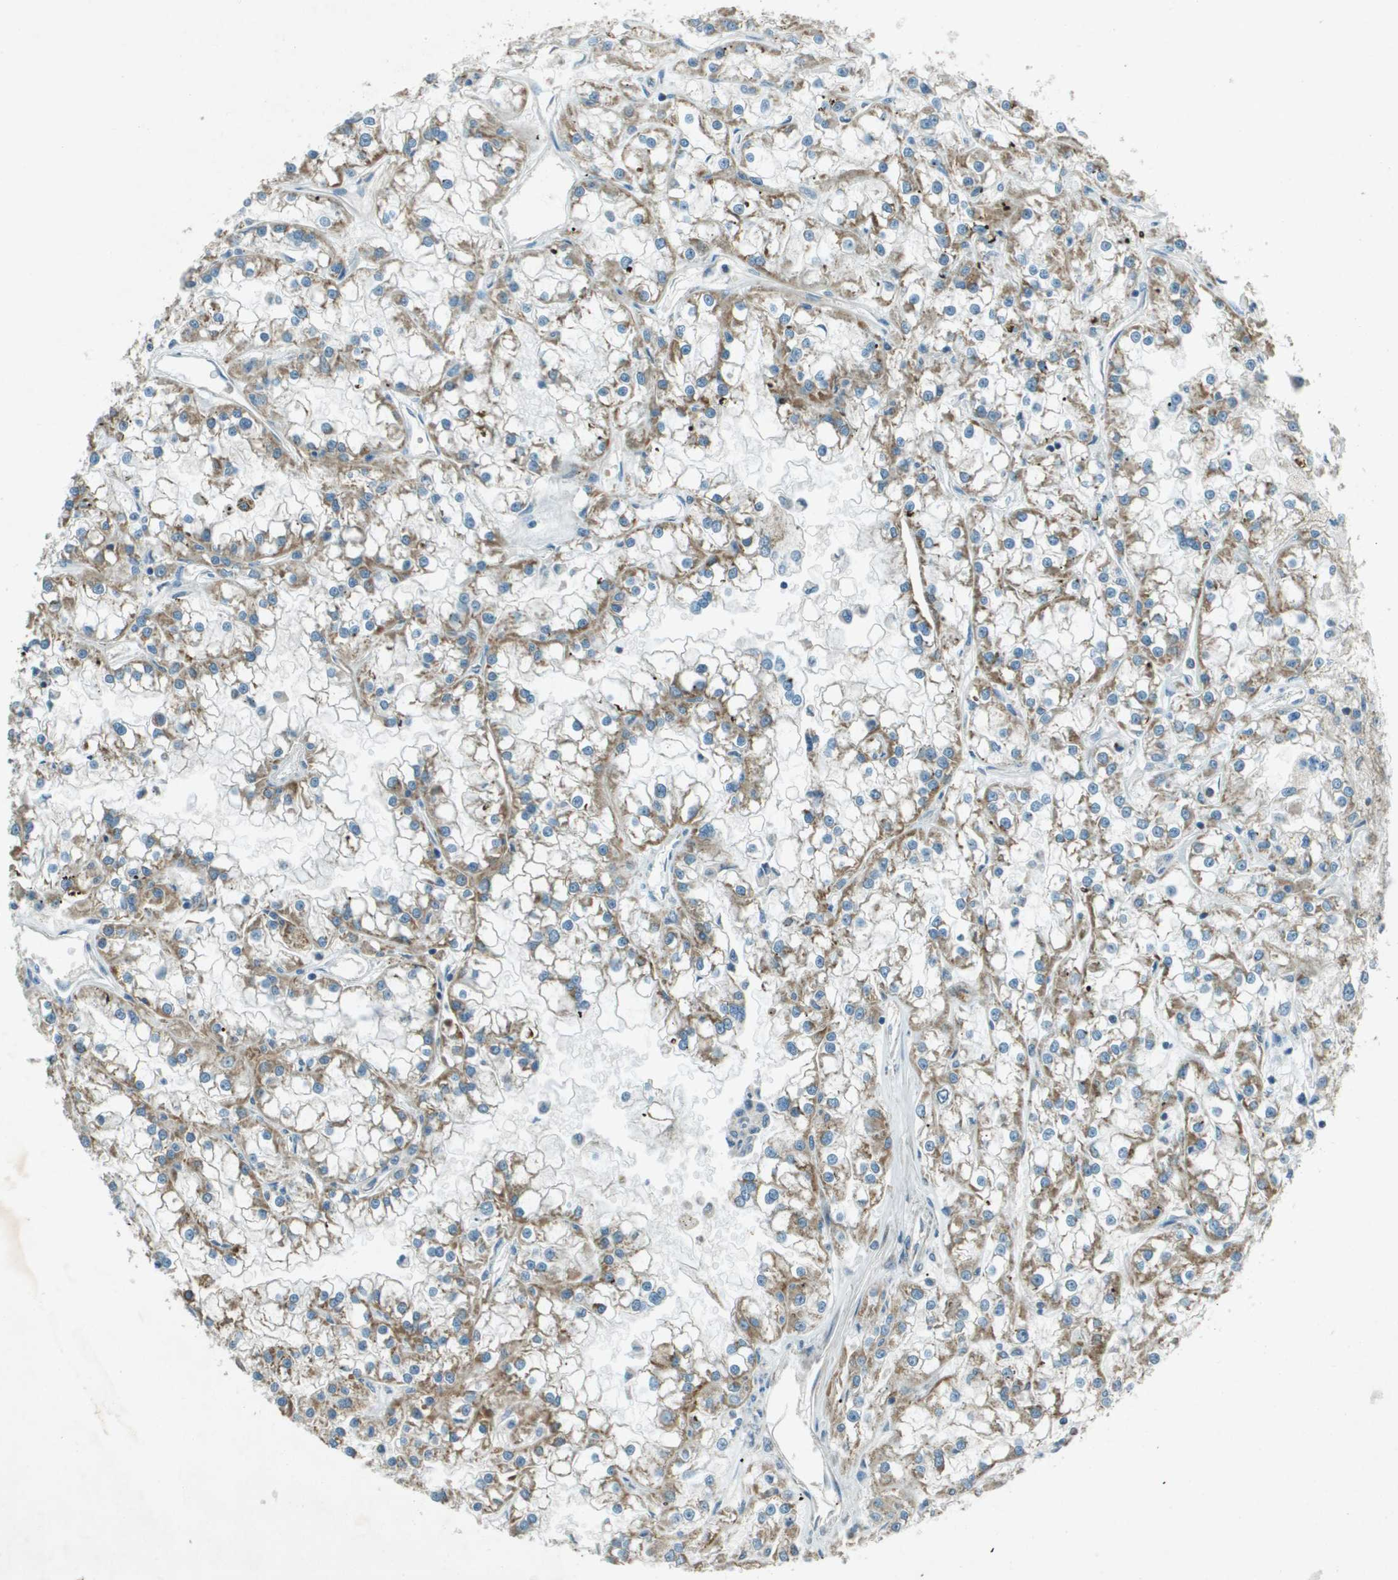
{"staining": {"intensity": "moderate", "quantity": ">75%", "location": "cytoplasmic/membranous"}, "tissue": "renal cancer", "cell_type": "Tumor cells", "image_type": "cancer", "snomed": [{"axis": "morphology", "description": "Adenocarcinoma, NOS"}, {"axis": "topography", "description": "Kidney"}], "caption": "Immunohistochemistry photomicrograph of human renal adenocarcinoma stained for a protein (brown), which exhibits medium levels of moderate cytoplasmic/membranous expression in about >75% of tumor cells.", "gene": "MIGA1", "patient": {"sex": "female", "age": 52}}